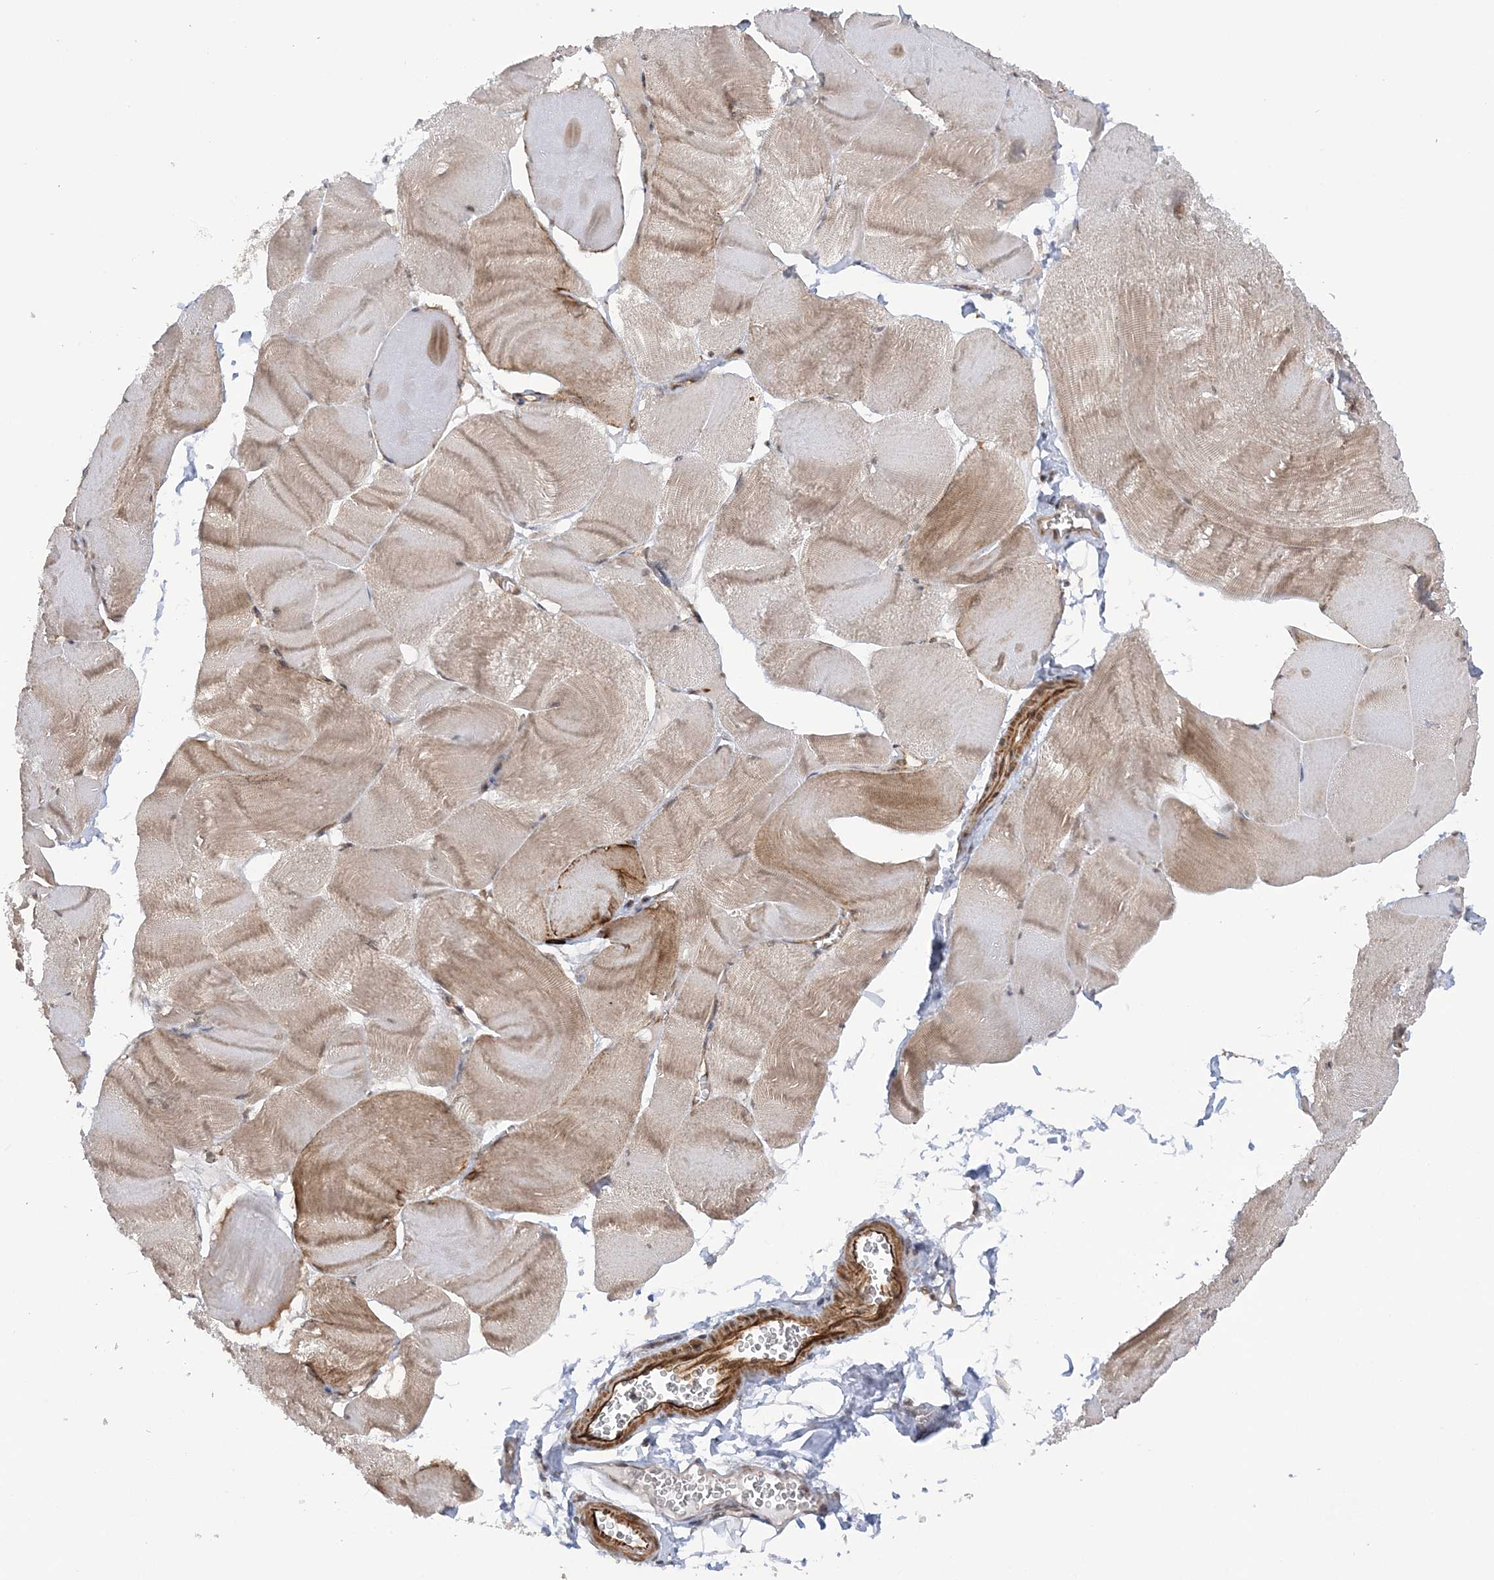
{"staining": {"intensity": "moderate", "quantity": "25%-75%", "location": "cytoplasmic/membranous"}, "tissue": "skeletal muscle", "cell_type": "Myocytes", "image_type": "normal", "snomed": [{"axis": "morphology", "description": "Normal tissue, NOS"}, {"axis": "morphology", "description": "Basal cell carcinoma"}, {"axis": "topography", "description": "Skeletal muscle"}], "caption": "Unremarkable skeletal muscle exhibits moderate cytoplasmic/membranous expression in about 25%-75% of myocytes, visualized by immunohistochemistry. The protein of interest is shown in brown color, while the nuclei are stained blue.", "gene": "MRPL47", "patient": {"sex": "female", "age": 64}}